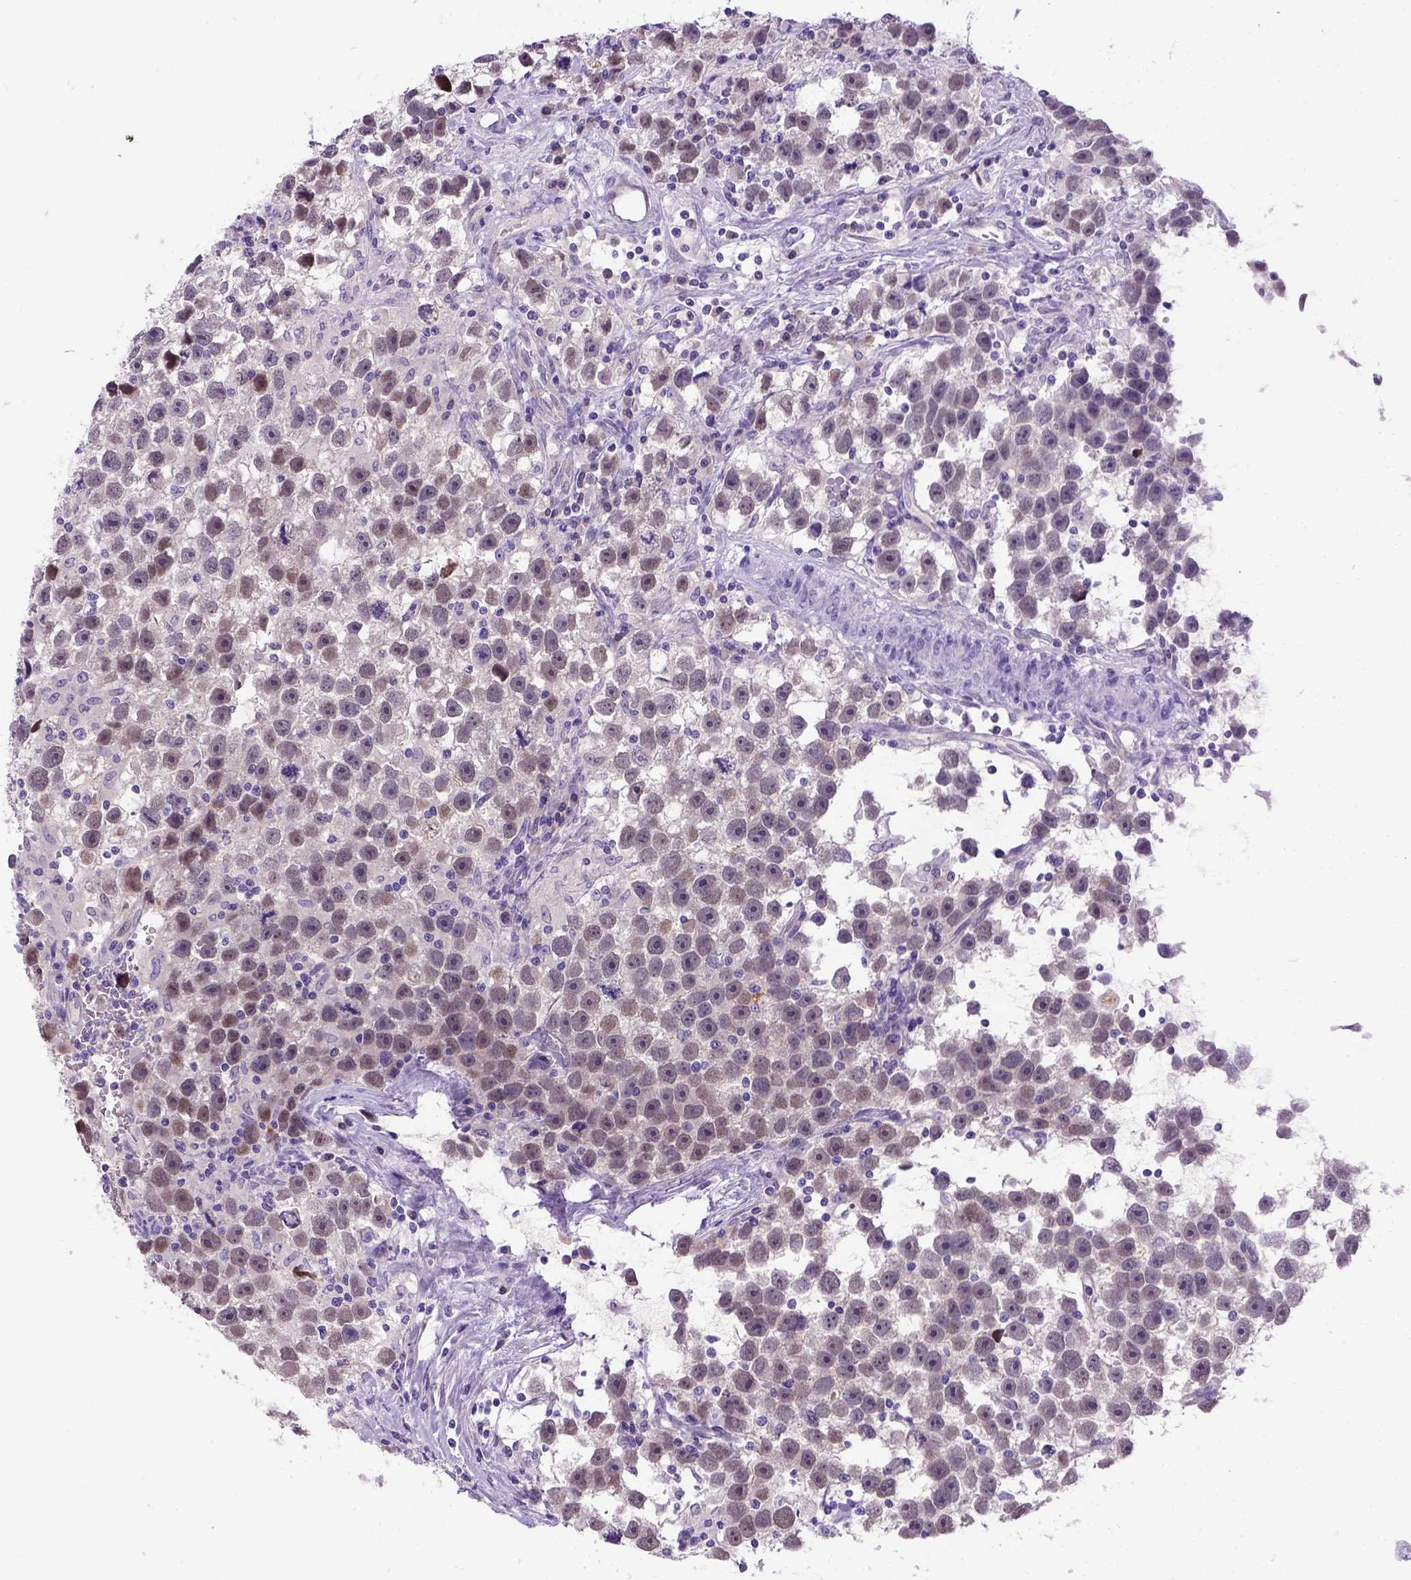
{"staining": {"intensity": "weak", "quantity": "25%-75%", "location": "cytoplasmic/membranous,nuclear"}, "tissue": "testis cancer", "cell_type": "Tumor cells", "image_type": "cancer", "snomed": [{"axis": "morphology", "description": "Seminoma, NOS"}, {"axis": "topography", "description": "Testis"}], "caption": "About 25%-75% of tumor cells in testis seminoma show weak cytoplasmic/membranous and nuclear protein positivity as visualized by brown immunohistochemical staining.", "gene": "NEK5", "patient": {"sex": "male", "age": 43}}